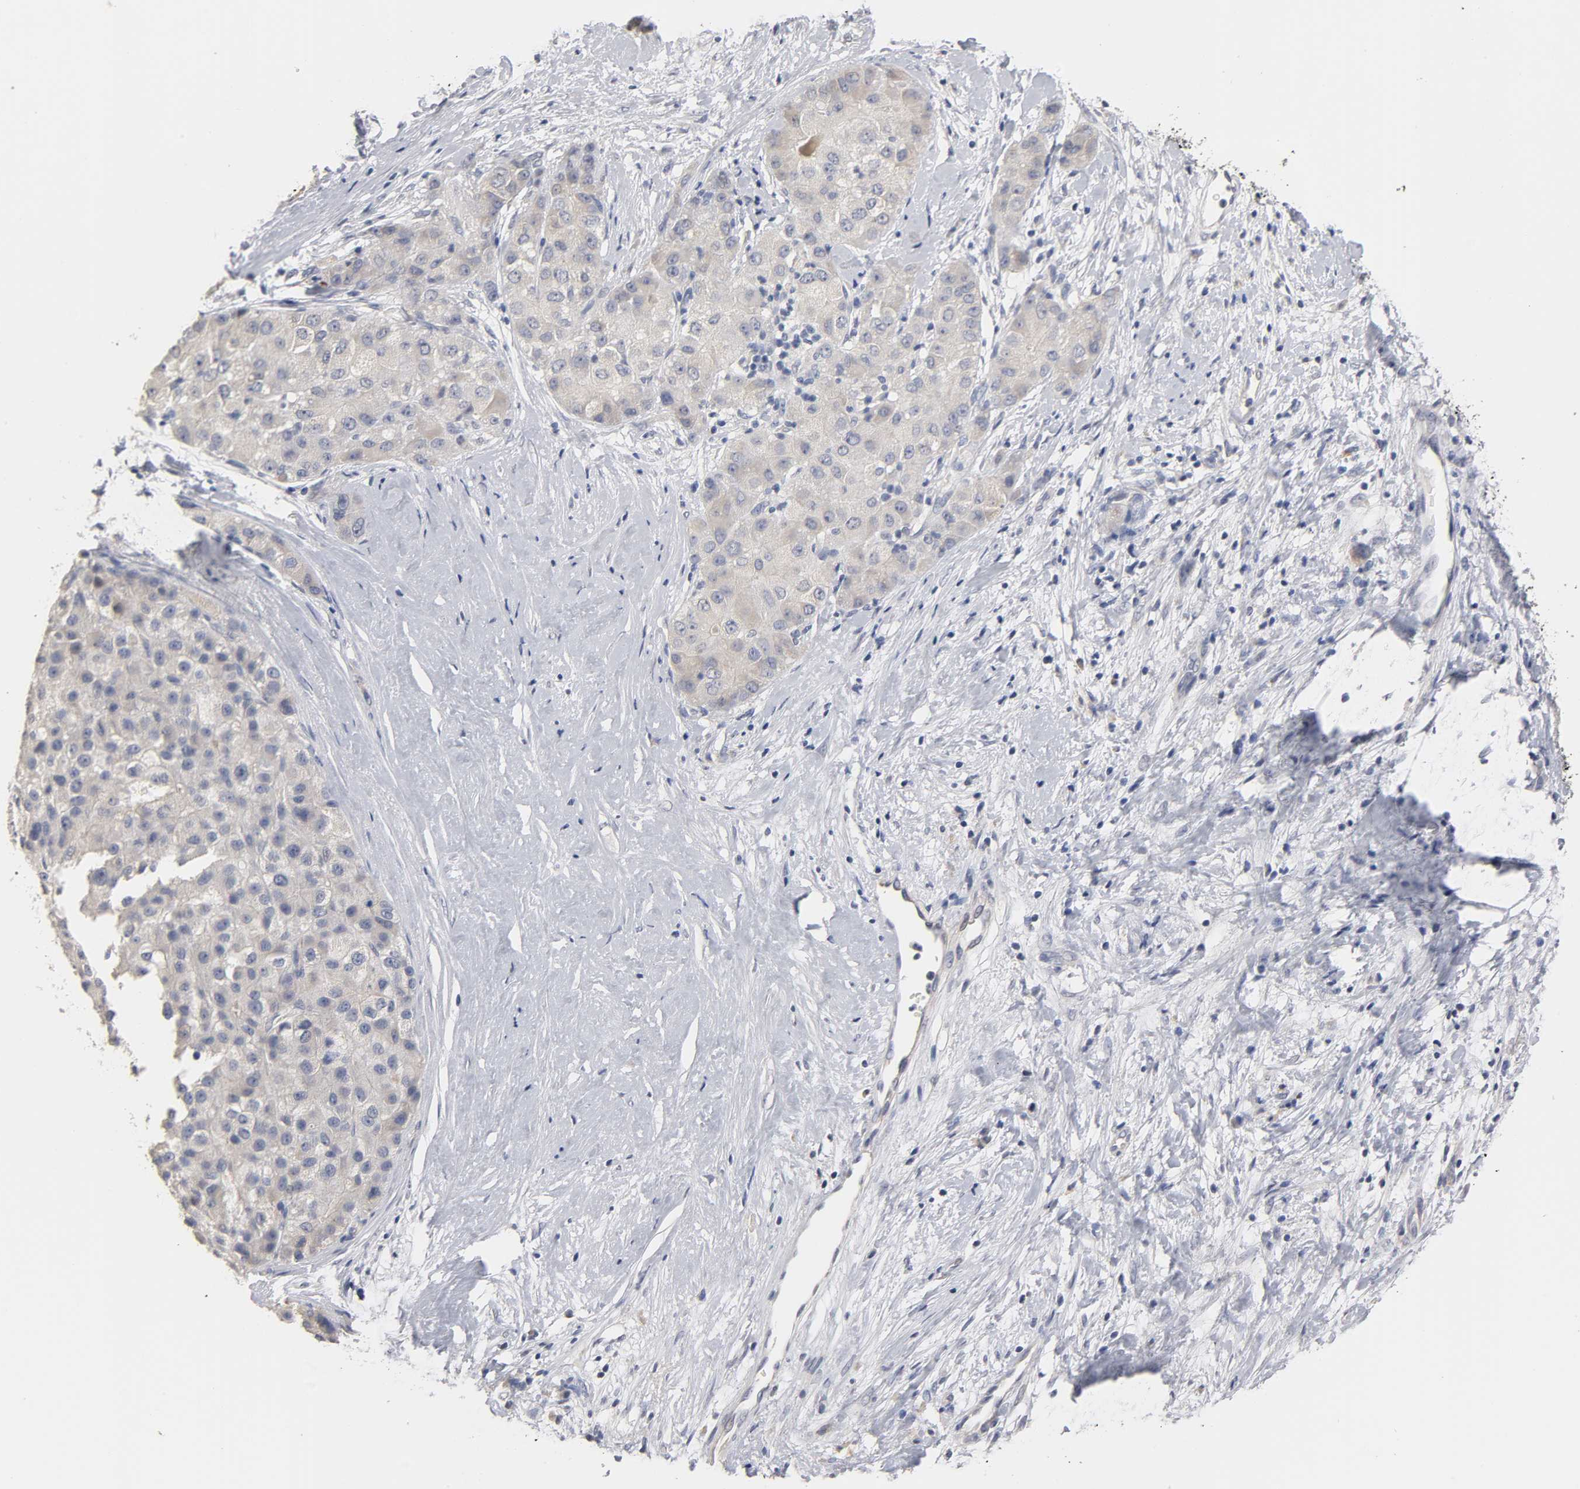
{"staining": {"intensity": "weak", "quantity": ">75%", "location": "cytoplasmic/membranous"}, "tissue": "liver cancer", "cell_type": "Tumor cells", "image_type": "cancer", "snomed": [{"axis": "morphology", "description": "Carcinoma, Hepatocellular, NOS"}, {"axis": "topography", "description": "Liver"}], "caption": "High-power microscopy captured an IHC image of liver hepatocellular carcinoma, revealing weak cytoplasmic/membranous staining in about >75% of tumor cells.", "gene": "OVOL1", "patient": {"sex": "male", "age": 80}}